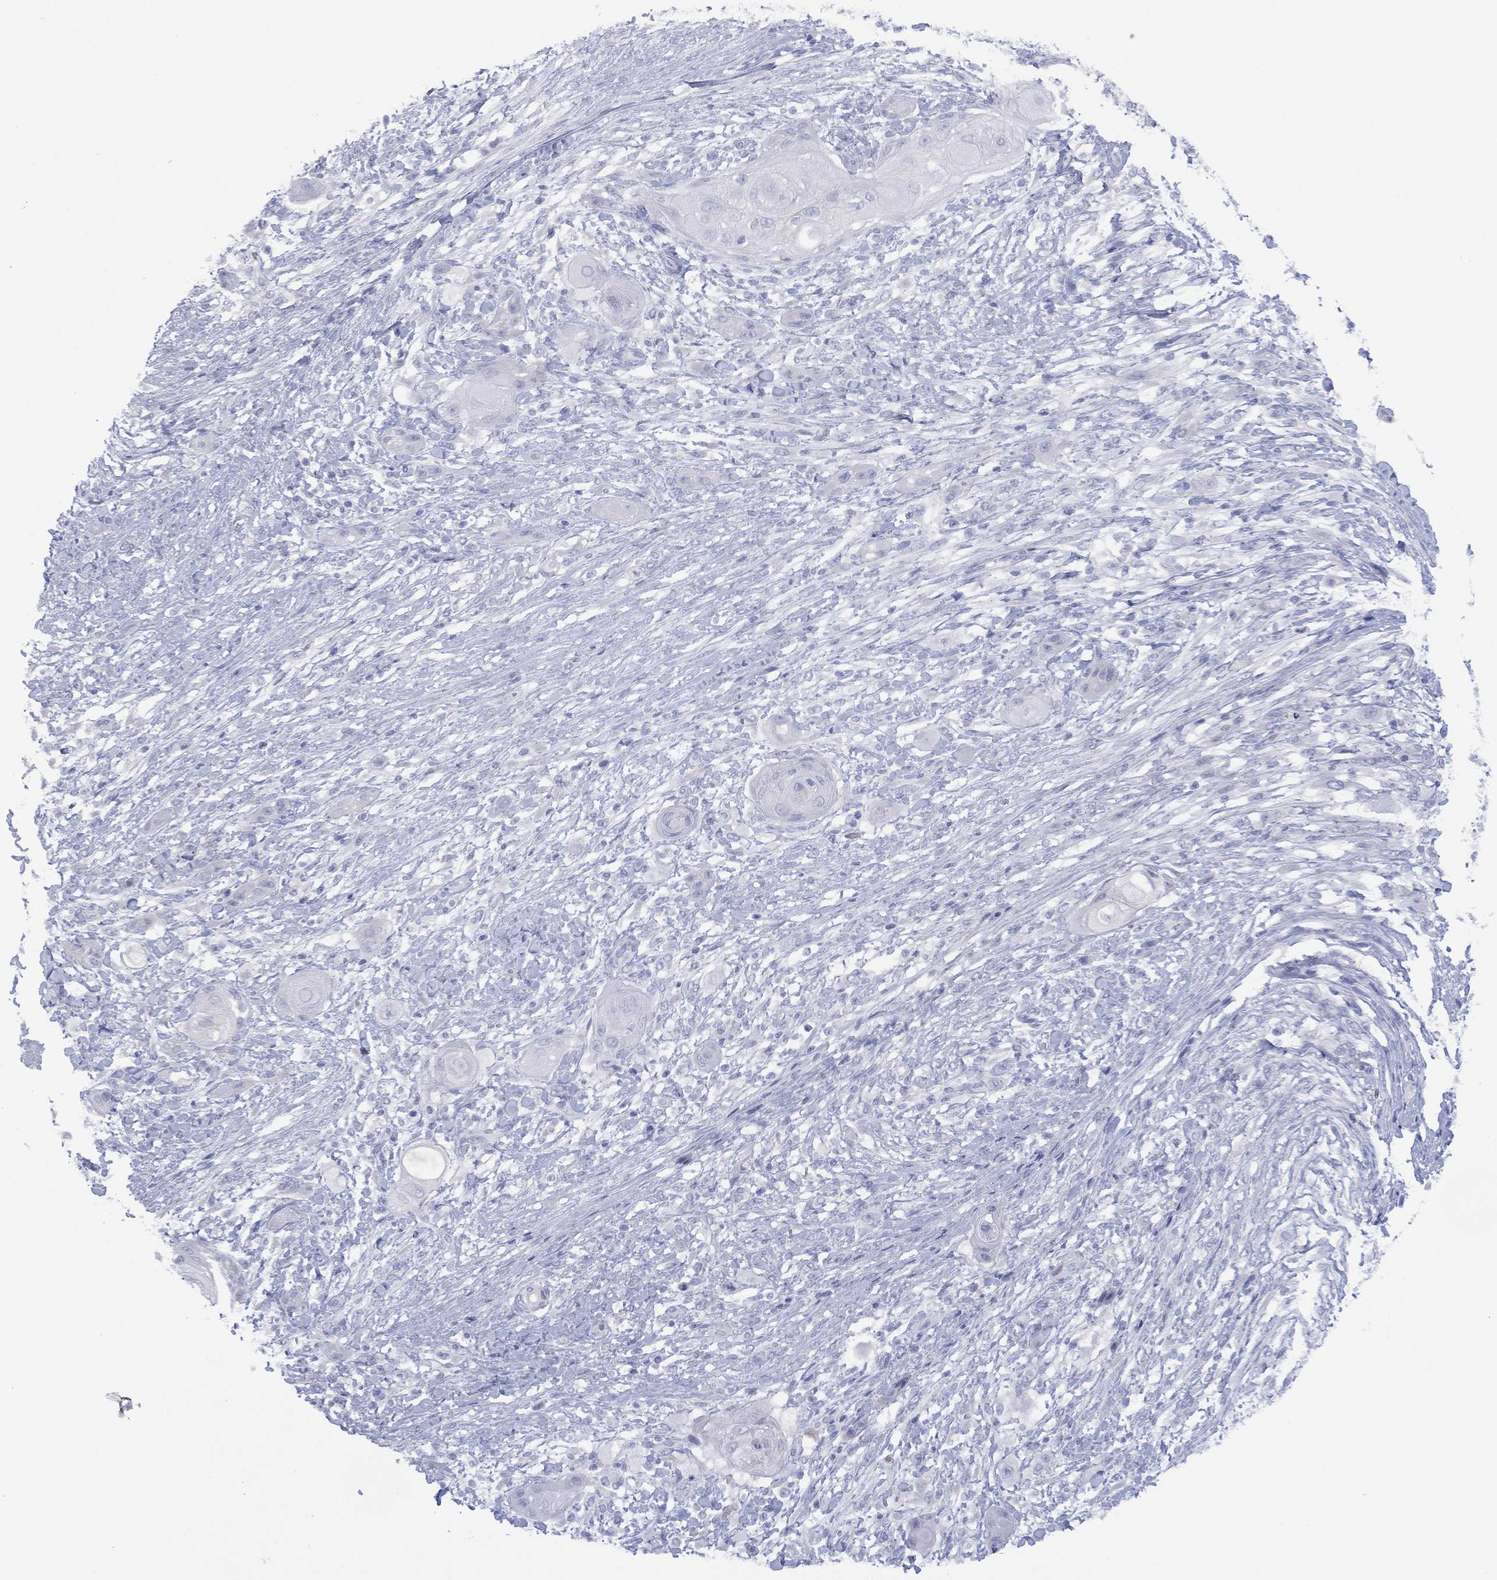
{"staining": {"intensity": "negative", "quantity": "none", "location": "none"}, "tissue": "skin cancer", "cell_type": "Tumor cells", "image_type": "cancer", "snomed": [{"axis": "morphology", "description": "Squamous cell carcinoma, NOS"}, {"axis": "topography", "description": "Skin"}], "caption": "Human skin cancer stained for a protein using IHC shows no staining in tumor cells.", "gene": "CYP2D6", "patient": {"sex": "male", "age": 62}}